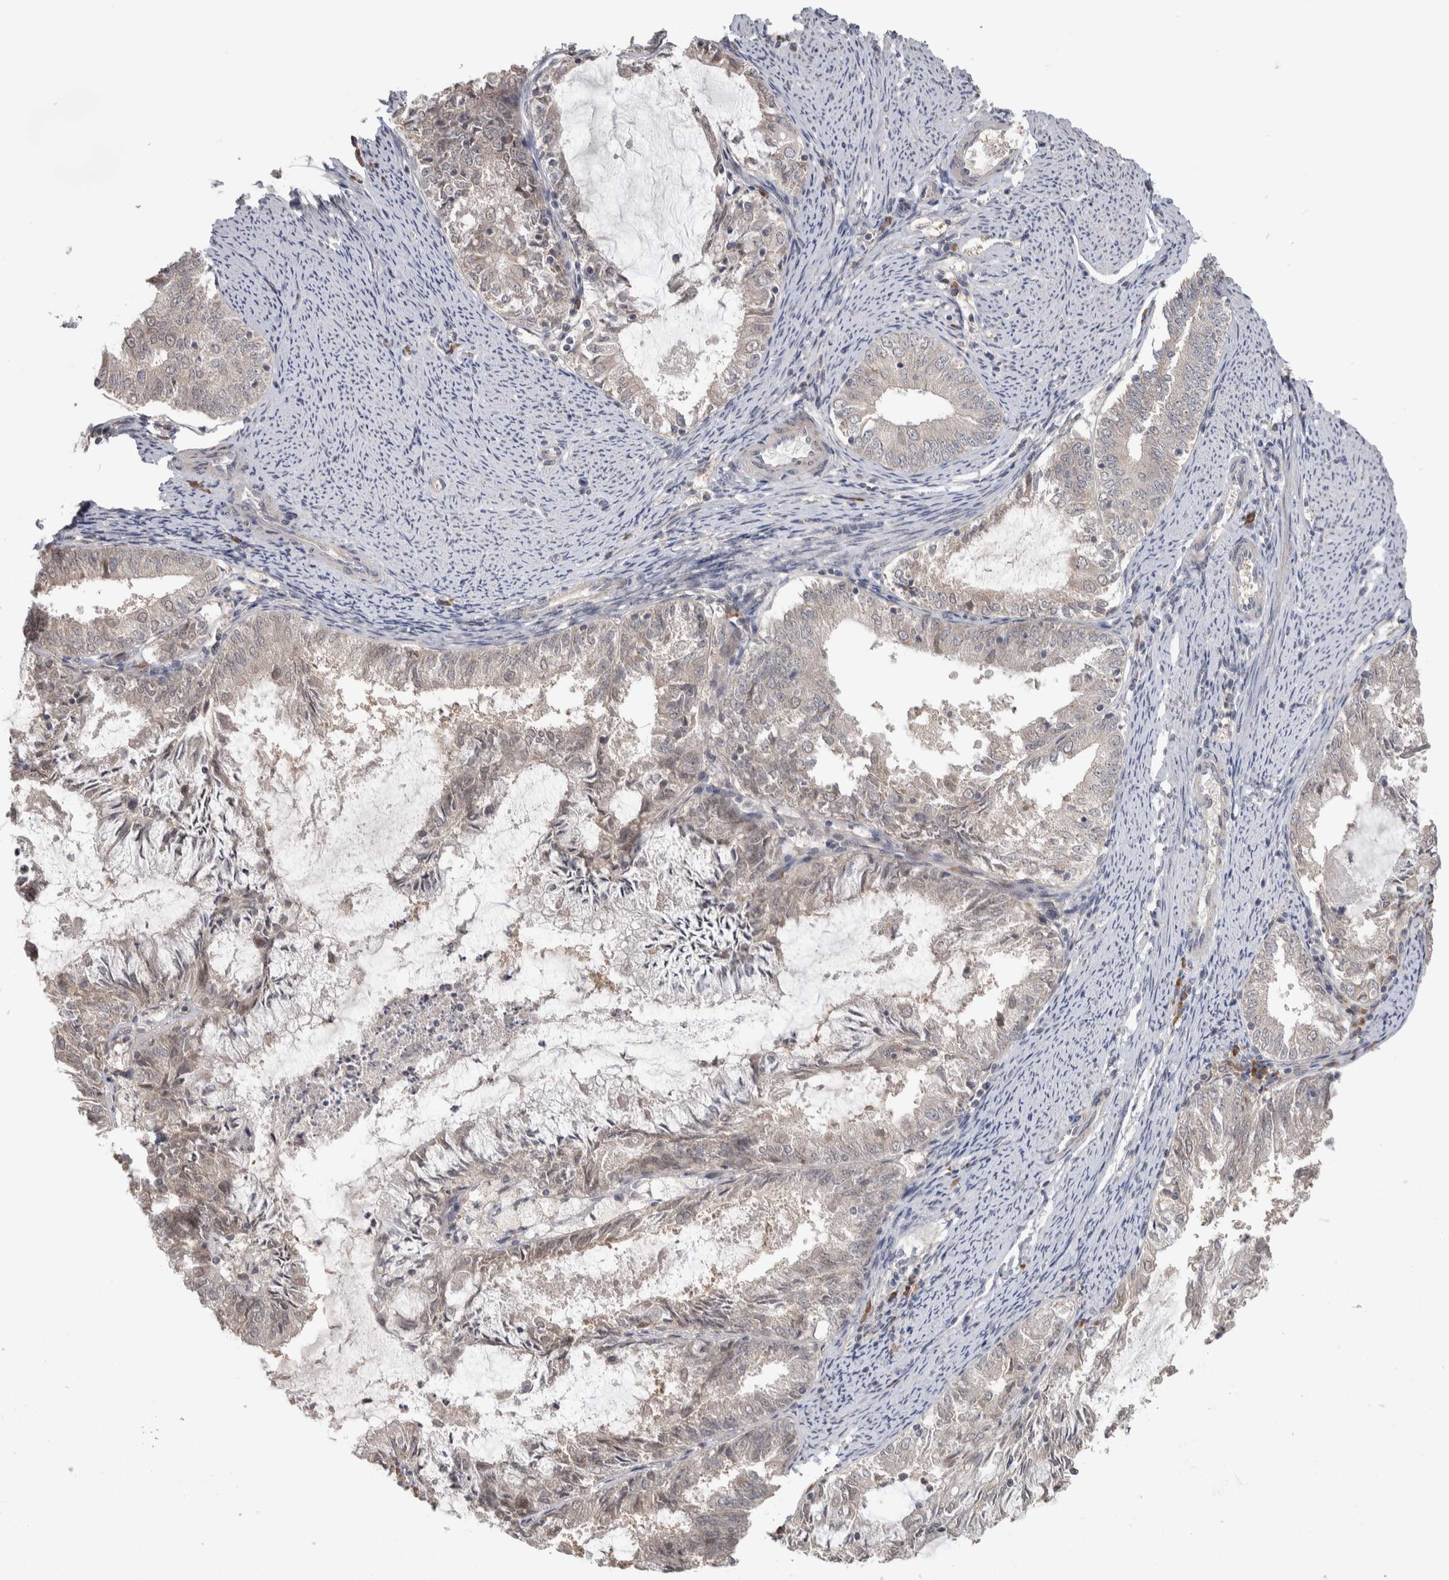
{"staining": {"intensity": "weak", "quantity": "<25%", "location": "cytoplasmic/membranous"}, "tissue": "endometrial cancer", "cell_type": "Tumor cells", "image_type": "cancer", "snomed": [{"axis": "morphology", "description": "Adenocarcinoma, NOS"}, {"axis": "topography", "description": "Endometrium"}], "caption": "Endometrial cancer (adenocarcinoma) stained for a protein using immunohistochemistry demonstrates no expression tumor cells.", "gene": "CUL2", "patient": {"sex": "female", "age": 57}}